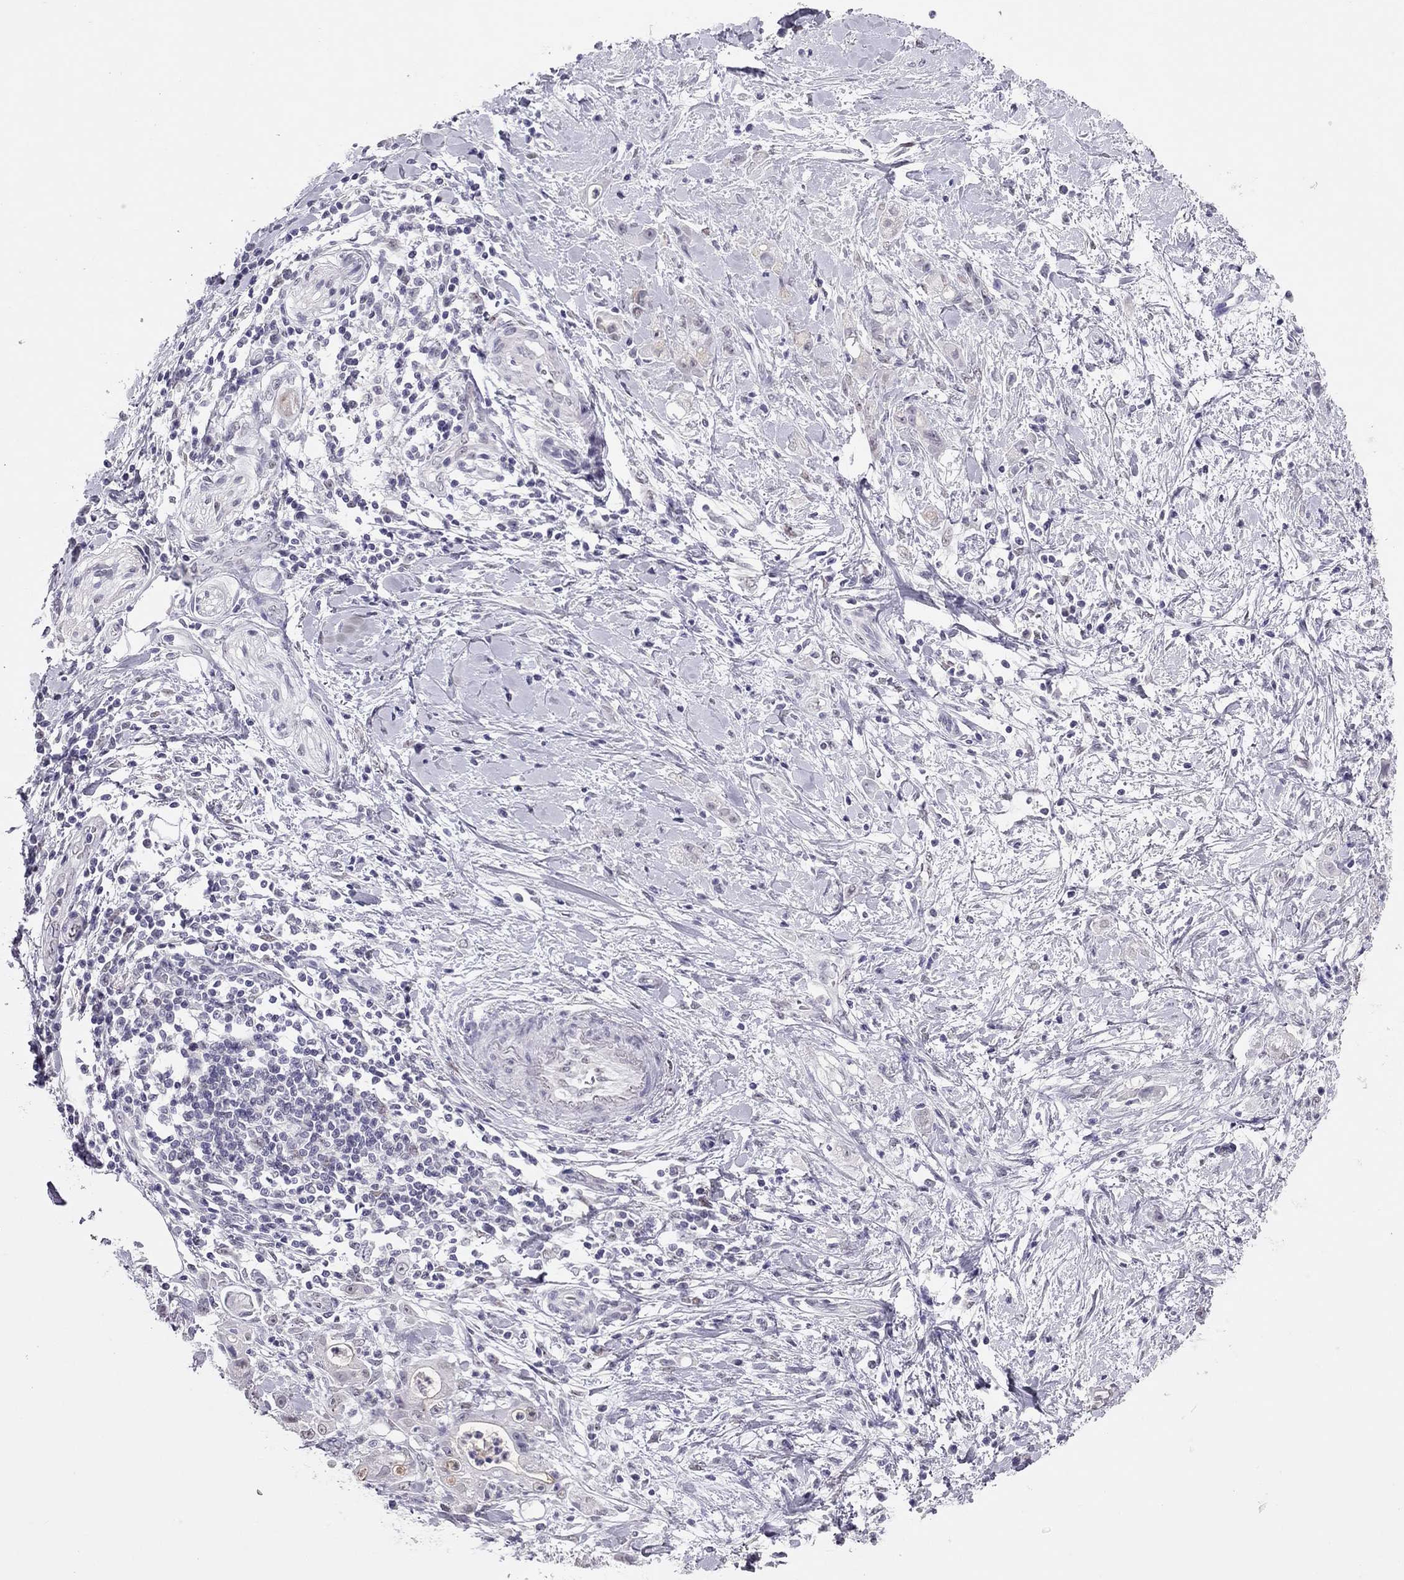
{"staining": {"intensity": "negative", "quantity": "none", "location": "none"}, "tissue": "stomach cancer", "cell_type": "Tumor cells", "image_type": "cancer", "snomed": [{"axis": "morphology", "description": "Adenocarcinoma, NOS"}, {"axis": "topography", "description": "Stomach"}], "caption": "Stomach cancer stained for a protein using IHC demonstrates no staining tumor cells.", "gene": "PHOX2A", "patient": {"sex": "male", "age": 58}}